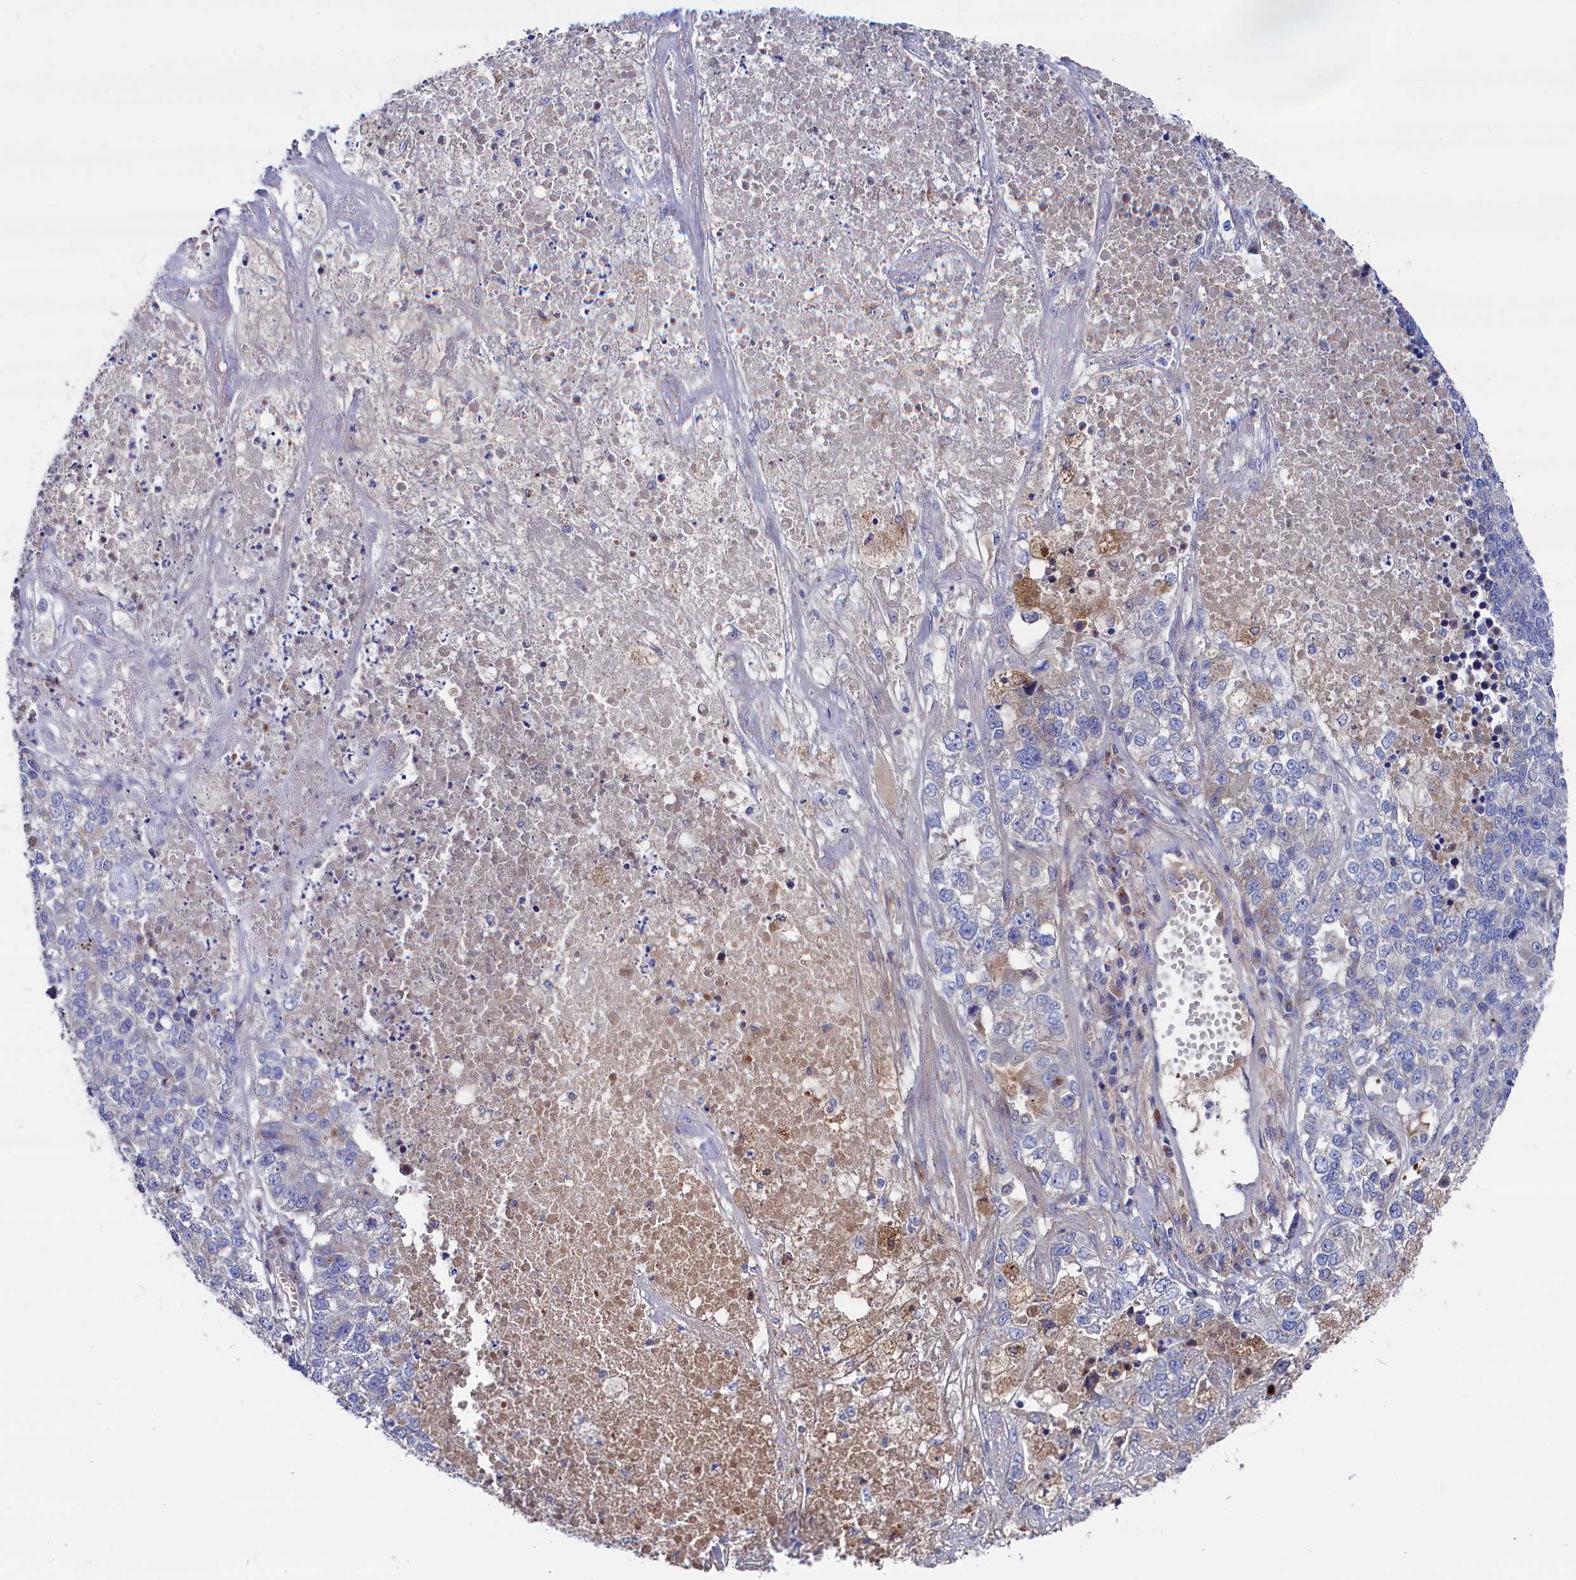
{"staining": {"intensity": "negative", "quantity": "none", "location": "none"}, "tissue": "lung cancer", "cell_type": "Tumor cells", "image_type": "cancer", "snomed": [{"axis": "morphology", "description": "Adenocarcinoma, NOS"}, {"axis": "topography", "description": "Lung"}], "caption": "Immunohistochemistry histopathology image of lung adenocarcinoma stained for a protein (brown), which demonstrates no staining in tumor cells.", "gene": "GPR108", "patient": {"sex": "male", "age": 49}}